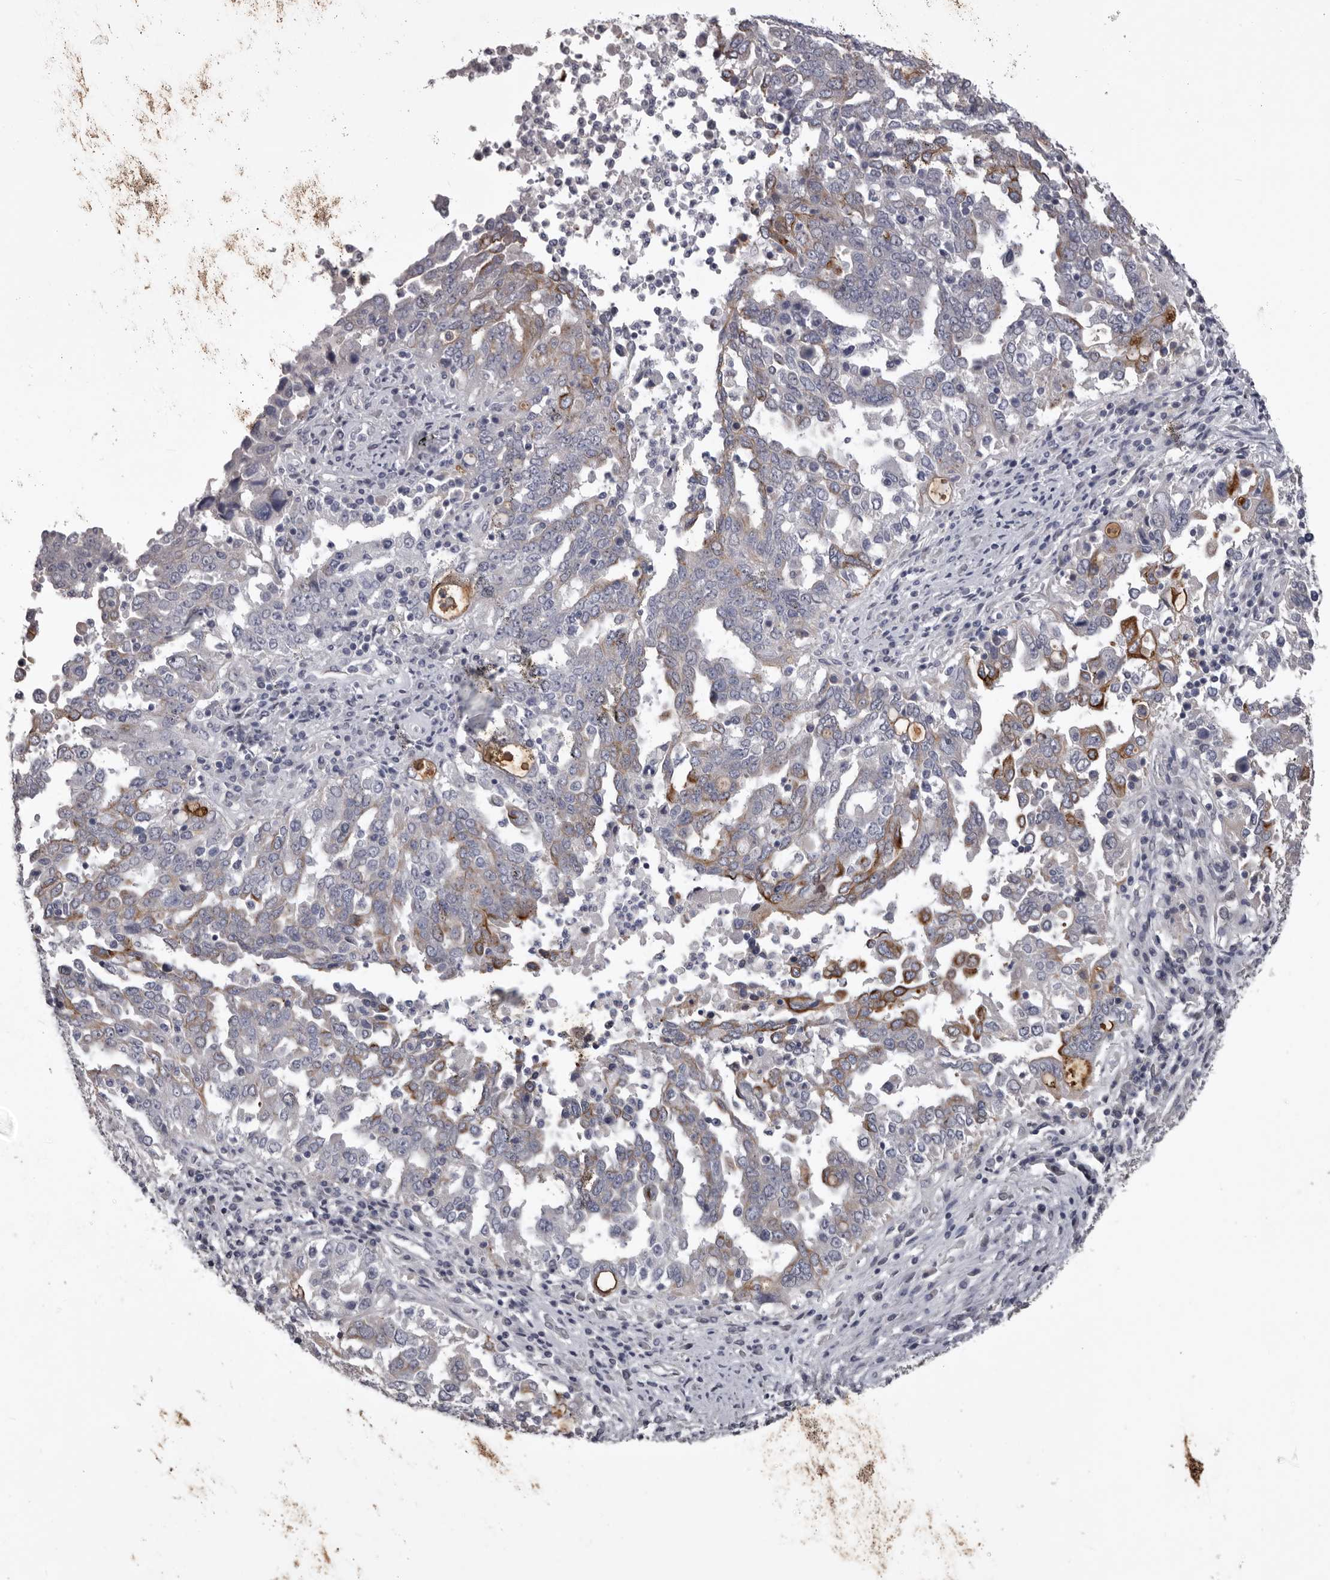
{"staining": {"intensity": "moderate", "quantity": "<25%", "location": "cytoplasmic/membranous"}, "tissue": "ovarian cancer", "cell_type": "Tumor cells", "image_type": "cancer", "snomed": [{"axis": "morphology", "description": "Carcinoma, endometroid"}, {"axis": "topography", "description": "Ovary"}], "caption": "This histopathology image displays IHC staining of human ovarian cancer, with low moderate cytoplasmic/membranous positivity in approximately <25% of tumor cells.", "gene": "LPAR6", "patient": {"sex": "female", "age": 62}}